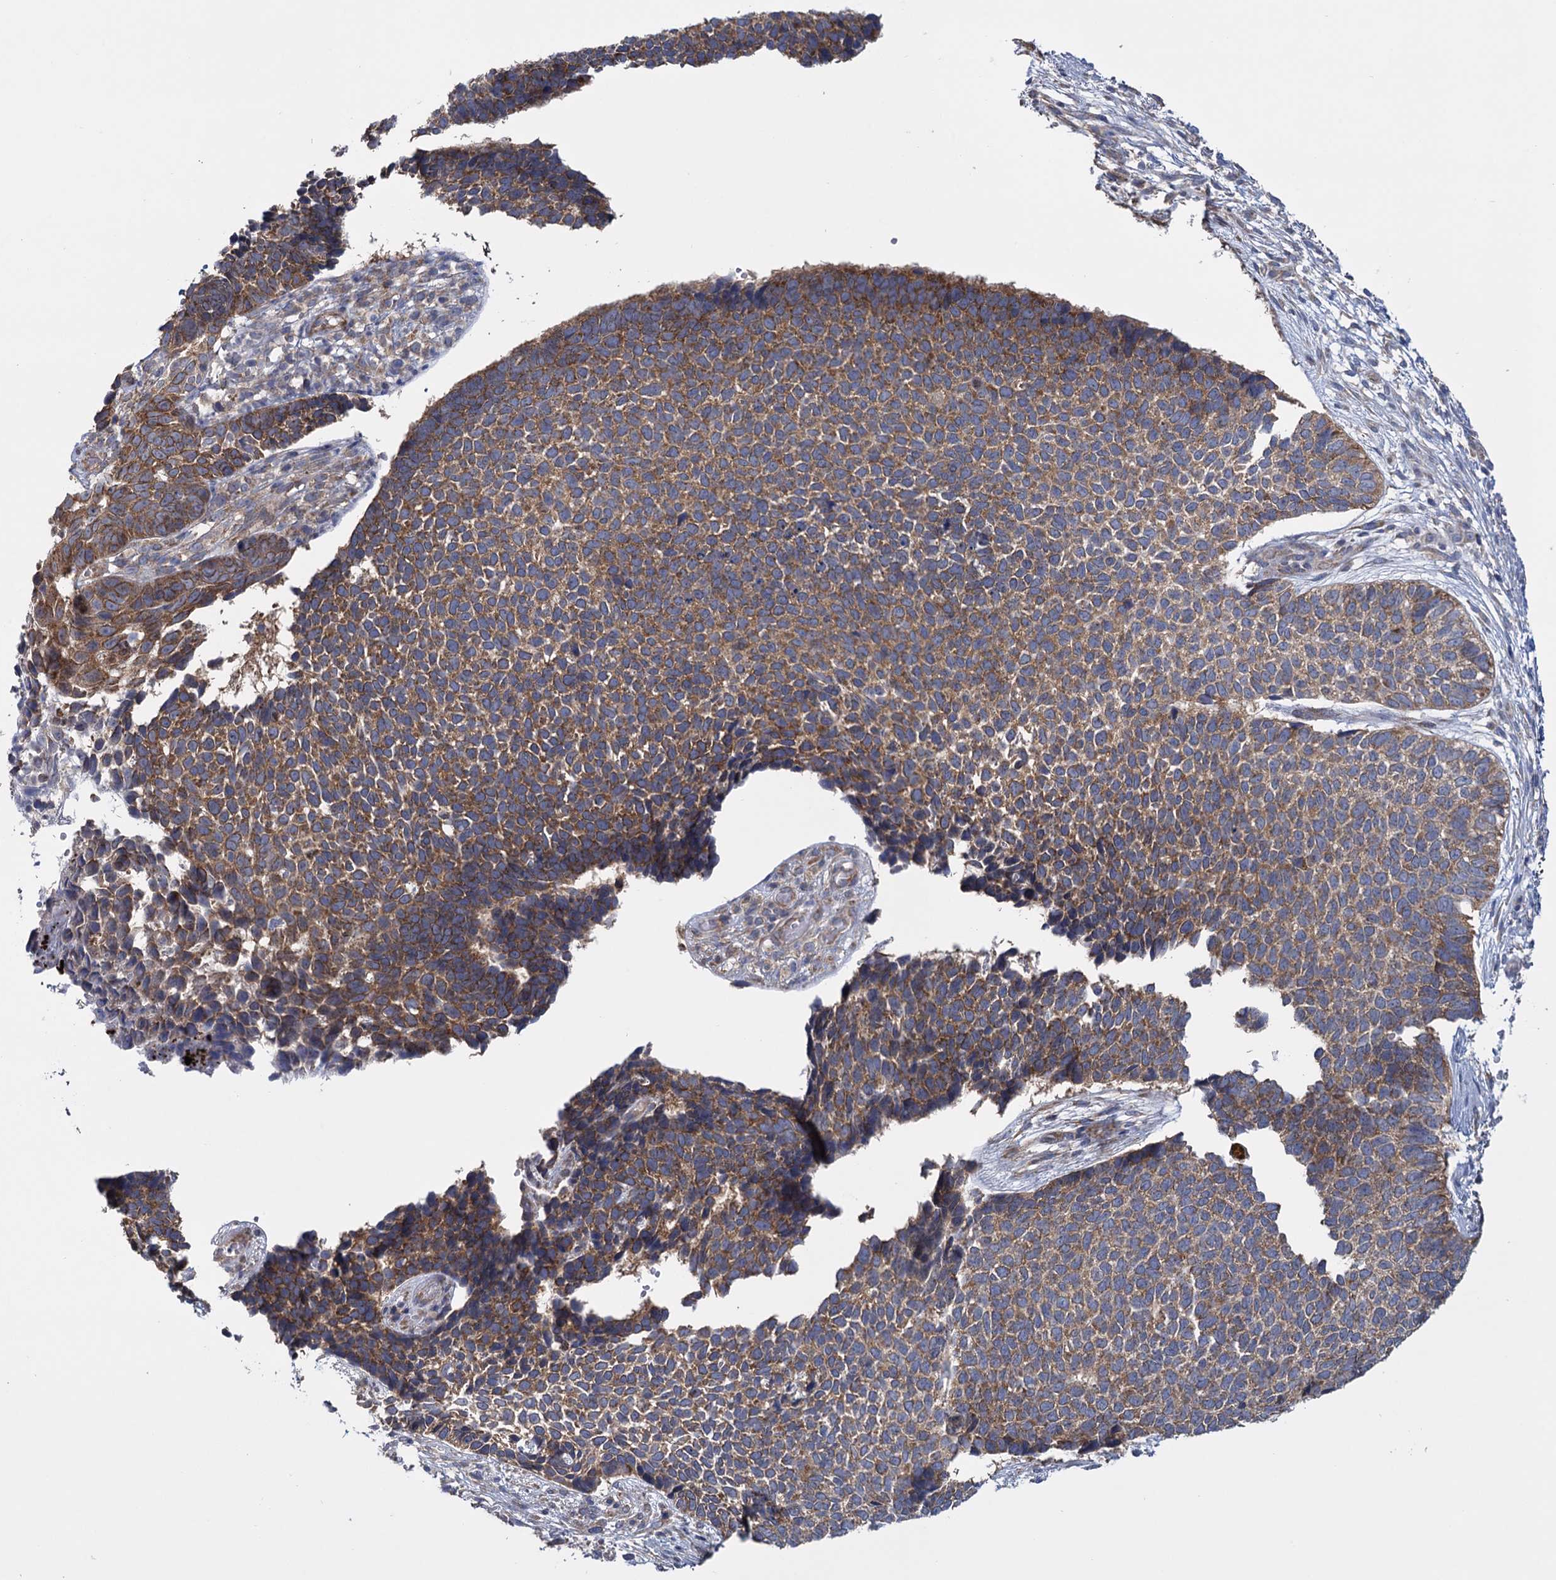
{"staining": {"intensity": "moderate", "quantity": ">75%", "location": "cytoplasmic/membranous"}, "tissue": "skin cancer", "cell_type": "Tumor cells", "image_type": "cancer", "snomed": [{"axis": "morphology", "description": "Basal cell carcinoma"}, {"axis": "topography", "description": "Skin"}], "caption": "The photomicrograph exhibits staining of basal cell carcinoma (skin), revealing moderate cytoplasmic/membranous protein staining (brown color) within tumor cells.", "gene": "GSTM2", "patient": {"sex": "female", "age": 84}}